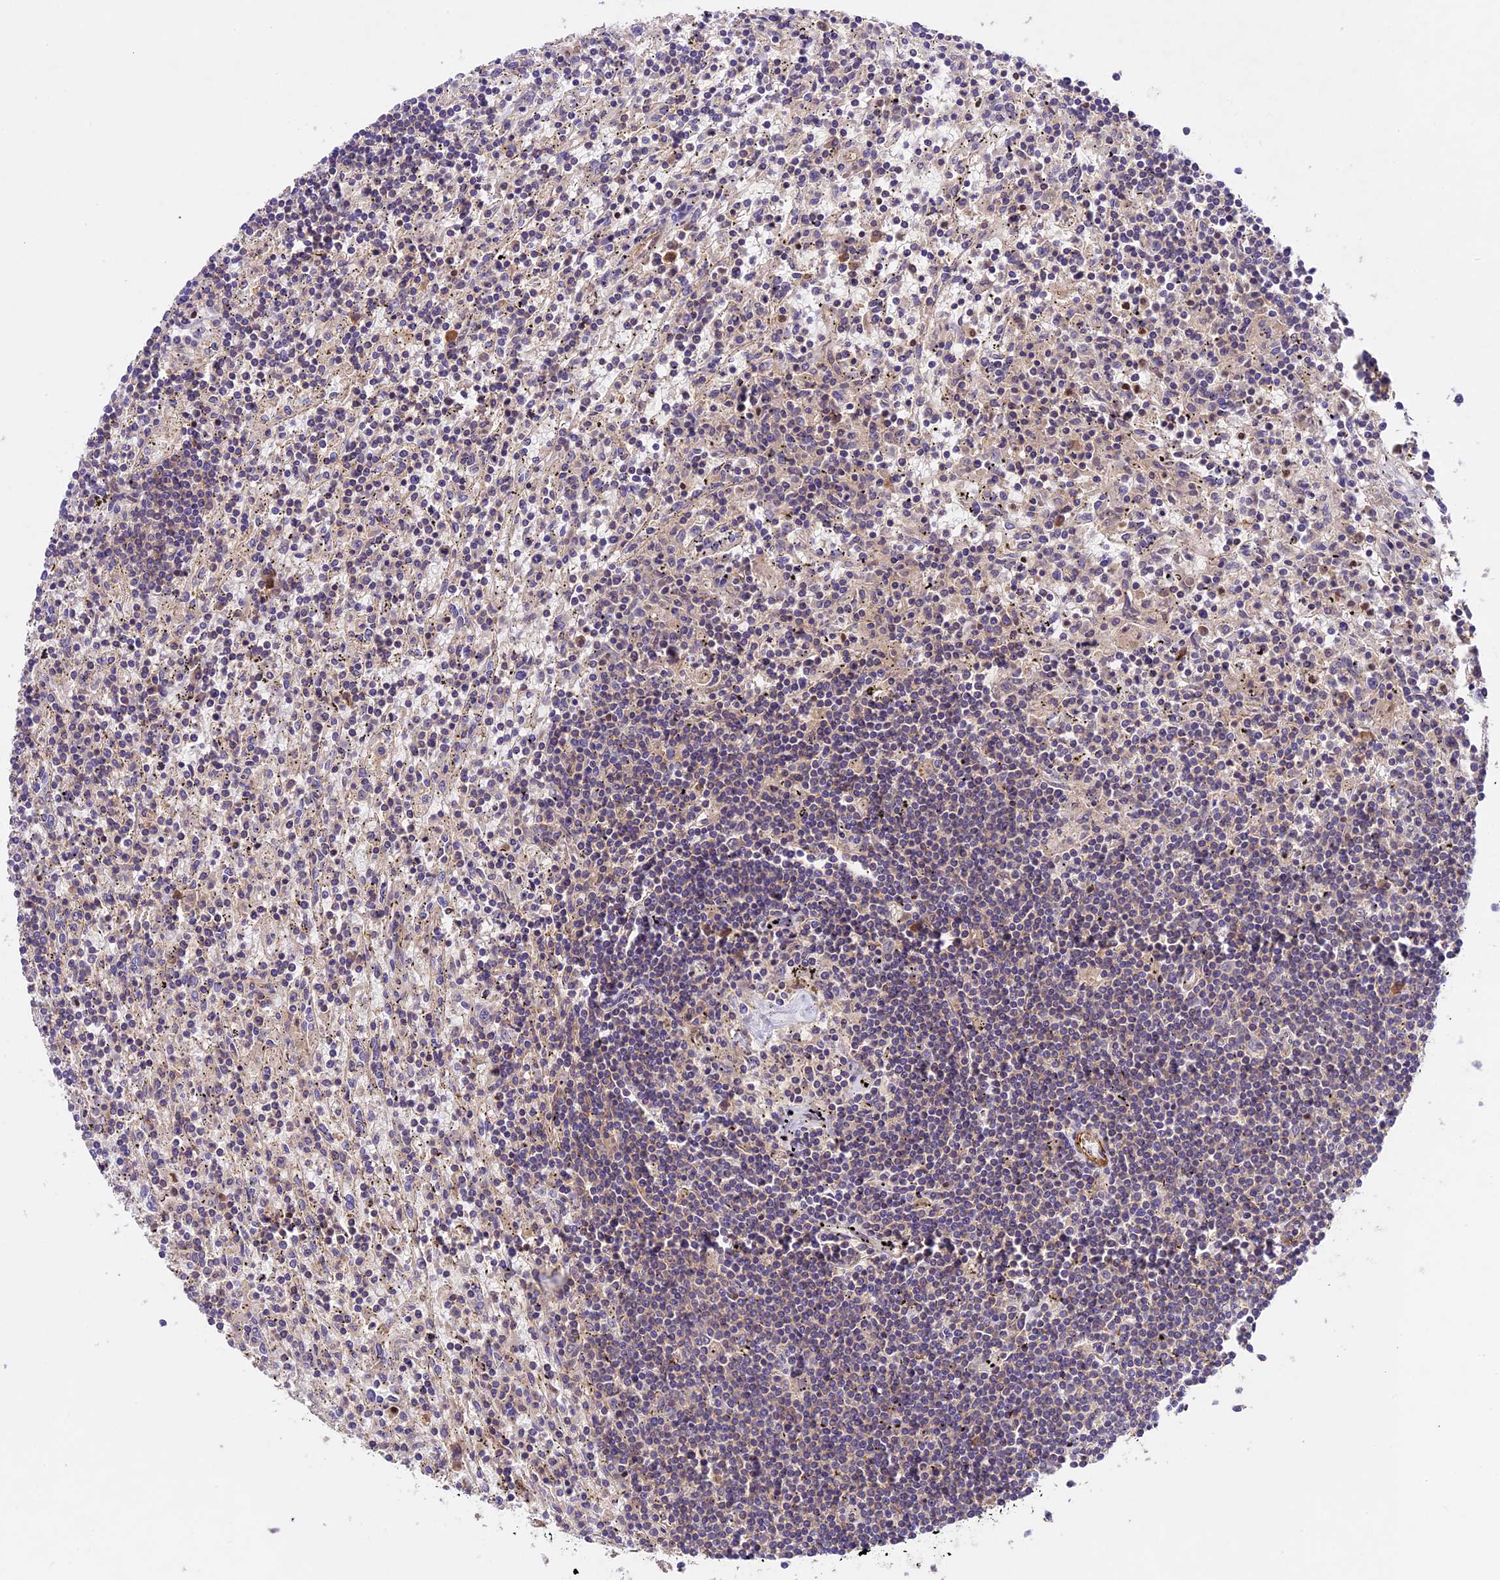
{"staining": {"intensity": "weak", "quantity": "<25%", "location": "cytoplasmic/membranous"}, "tissue": "lymphoma", "cell_type": "Tumor cells", "image_type": "cancer", "snomed": [{"axis": "morphology", "description": "Malignant lymphoma, non-Hodgkin's type, Low grade"}, {"axis": "topography", "description": "Spleen"}], "caption": "DAB immunohistochemical staining of human malignant lymphoma, non-Hodgkin's type (low-grade) displays no significant positivity in tumor cells. (DAB (3,3'-diaminobenzidine) IHC visualized using brightfield microscopy, high magnification).", "gene": "TBC1D1", "patient": {"sex": "male", "age": 76}}